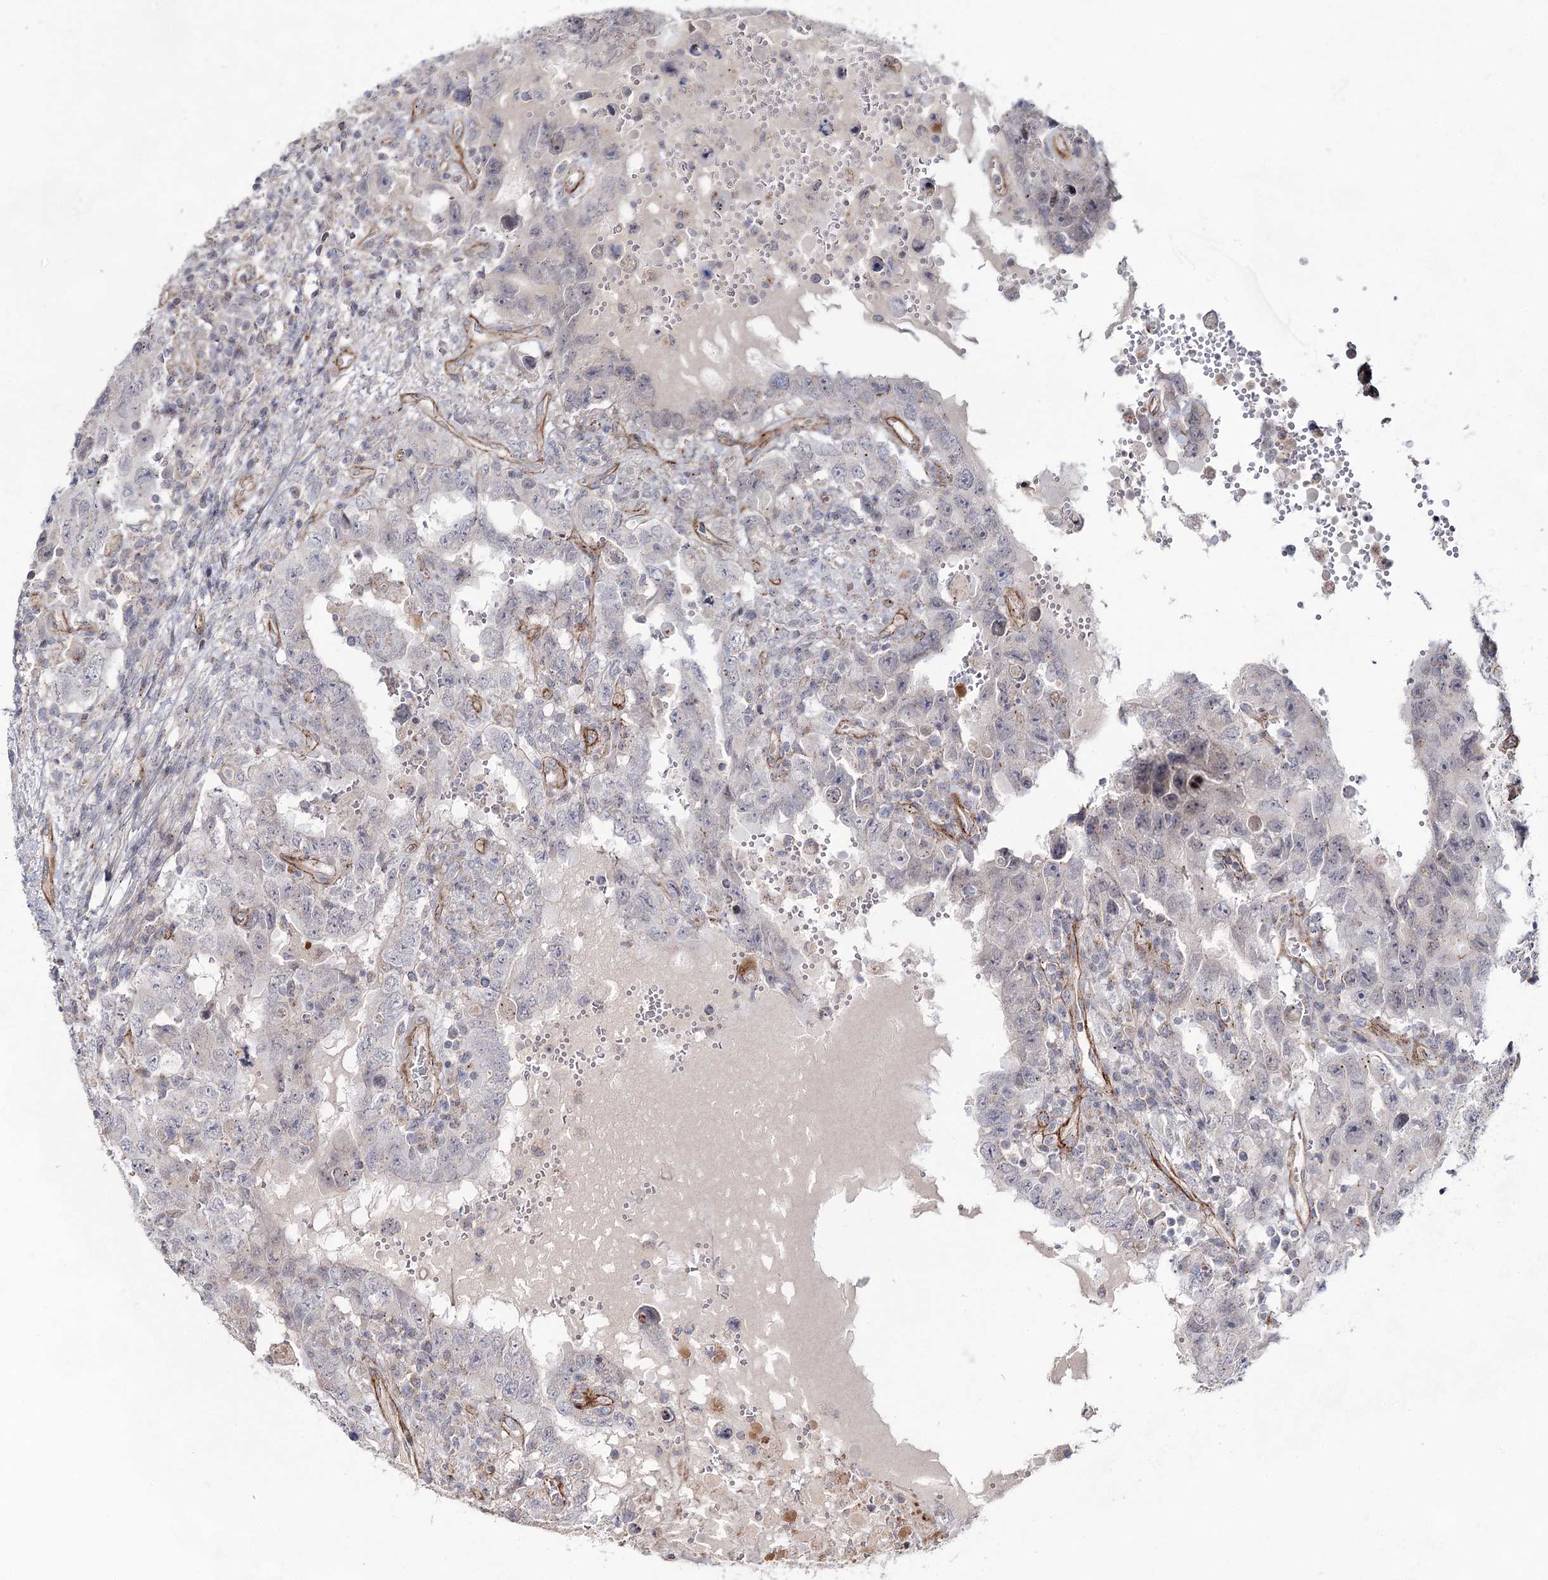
{"staining": {"intensity": "negative", "quantity": "none", "location": "none"}, "tissue": "testis cancer", "cell_type": "Tumor cells", "image_type": "cancer", "snomed": [{"axis": "morphology", "description": "Carcinoma, Embryonal, NOS"}, {"axis": "topography", "description": "Testis"}], "caption": "IHC of testis cancer shows no expression in tumor cells. The staining is performed using DAB brown chromogen with nuclei counter-stained in using hematoxylin.", "gene": "ATL2", "patient": {"sex": "male", "age": 26}}